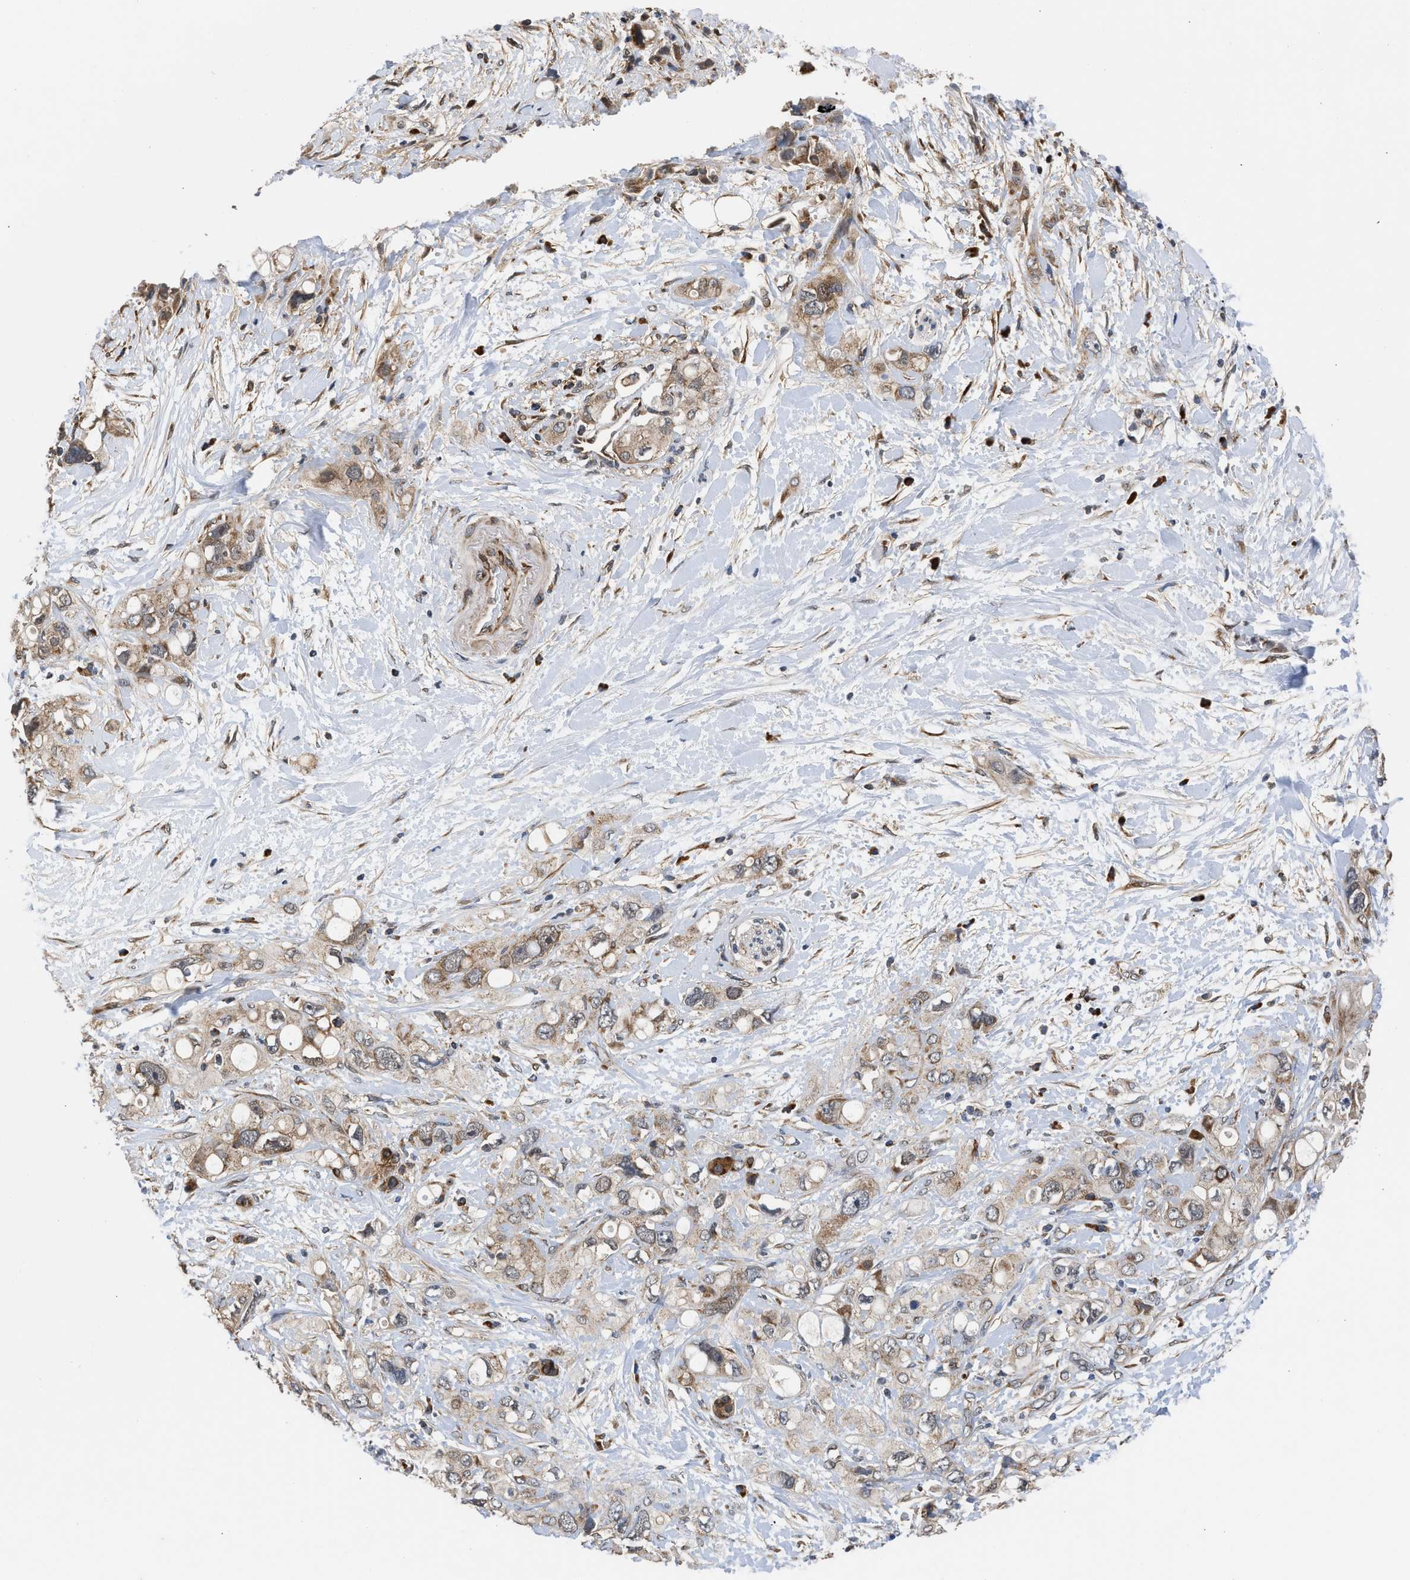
{"staining": {"intensity": "weak", "quantity": ">75%", "location": "cytoplasmic/membranous"}, "tissue": "pancreatic cancer", "cell_type": "Tumor cells", "image_type": "cancer", "snomed": [{"axis": "morphology", "description": "Adenocarcinoma, NOS"}, {"axis": "topography", "description": "Pancreas"}], "caption": "Protein staining by immunohistochemistry shows weak cytoplasmic/membranous positivity in approximately >75% of tumor cells in pancreatic cancer (adenocarcinoma). (Stains: DAB in brown, nuclei in blue, Microscopy: brightfield microscopy at high magnification).", "gene": "POLG2", "patient": {"sex": "female", "age": 56}}